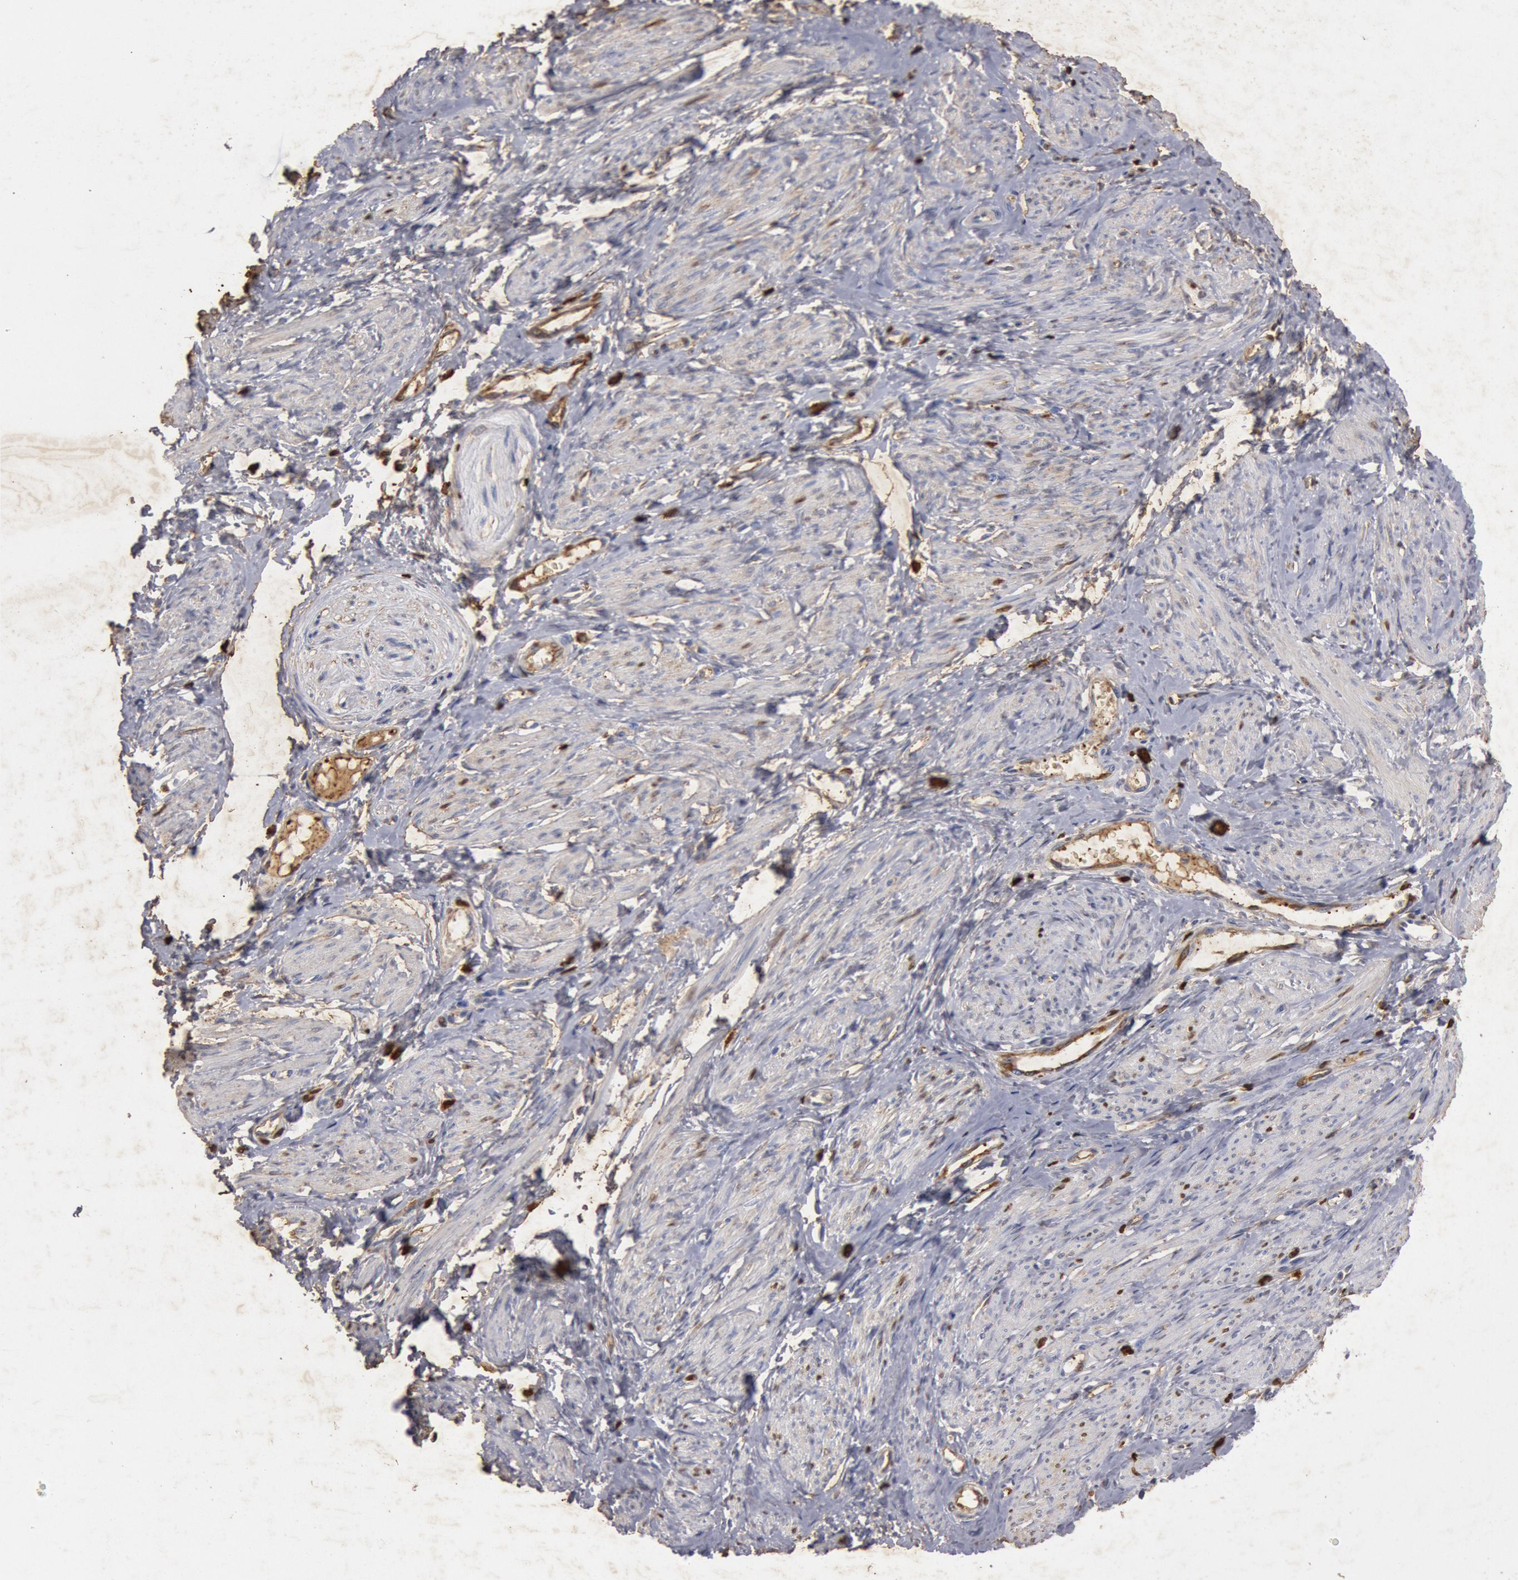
{"staining": {"intensity": "weak", "quantity": "<25%", "location": "cytoplasmic/membranous"}, "tissue": "smooth muscle", "cell_type": "Smooth muscle cells", "image_type": "normal", "snomed": [{"axis": "morphology", "description": "Normal tissue, NOS"}, {"axis": "topography", "description": "Smooth muscle"}, {"axis": "topography", "description": "Uterus"}], "caption": "IHC of benign smooth muscle reveals no positivity in smooth muscle cells.", "gene": "FOXA2", "patient": {"sex": "female", "age": 39}}